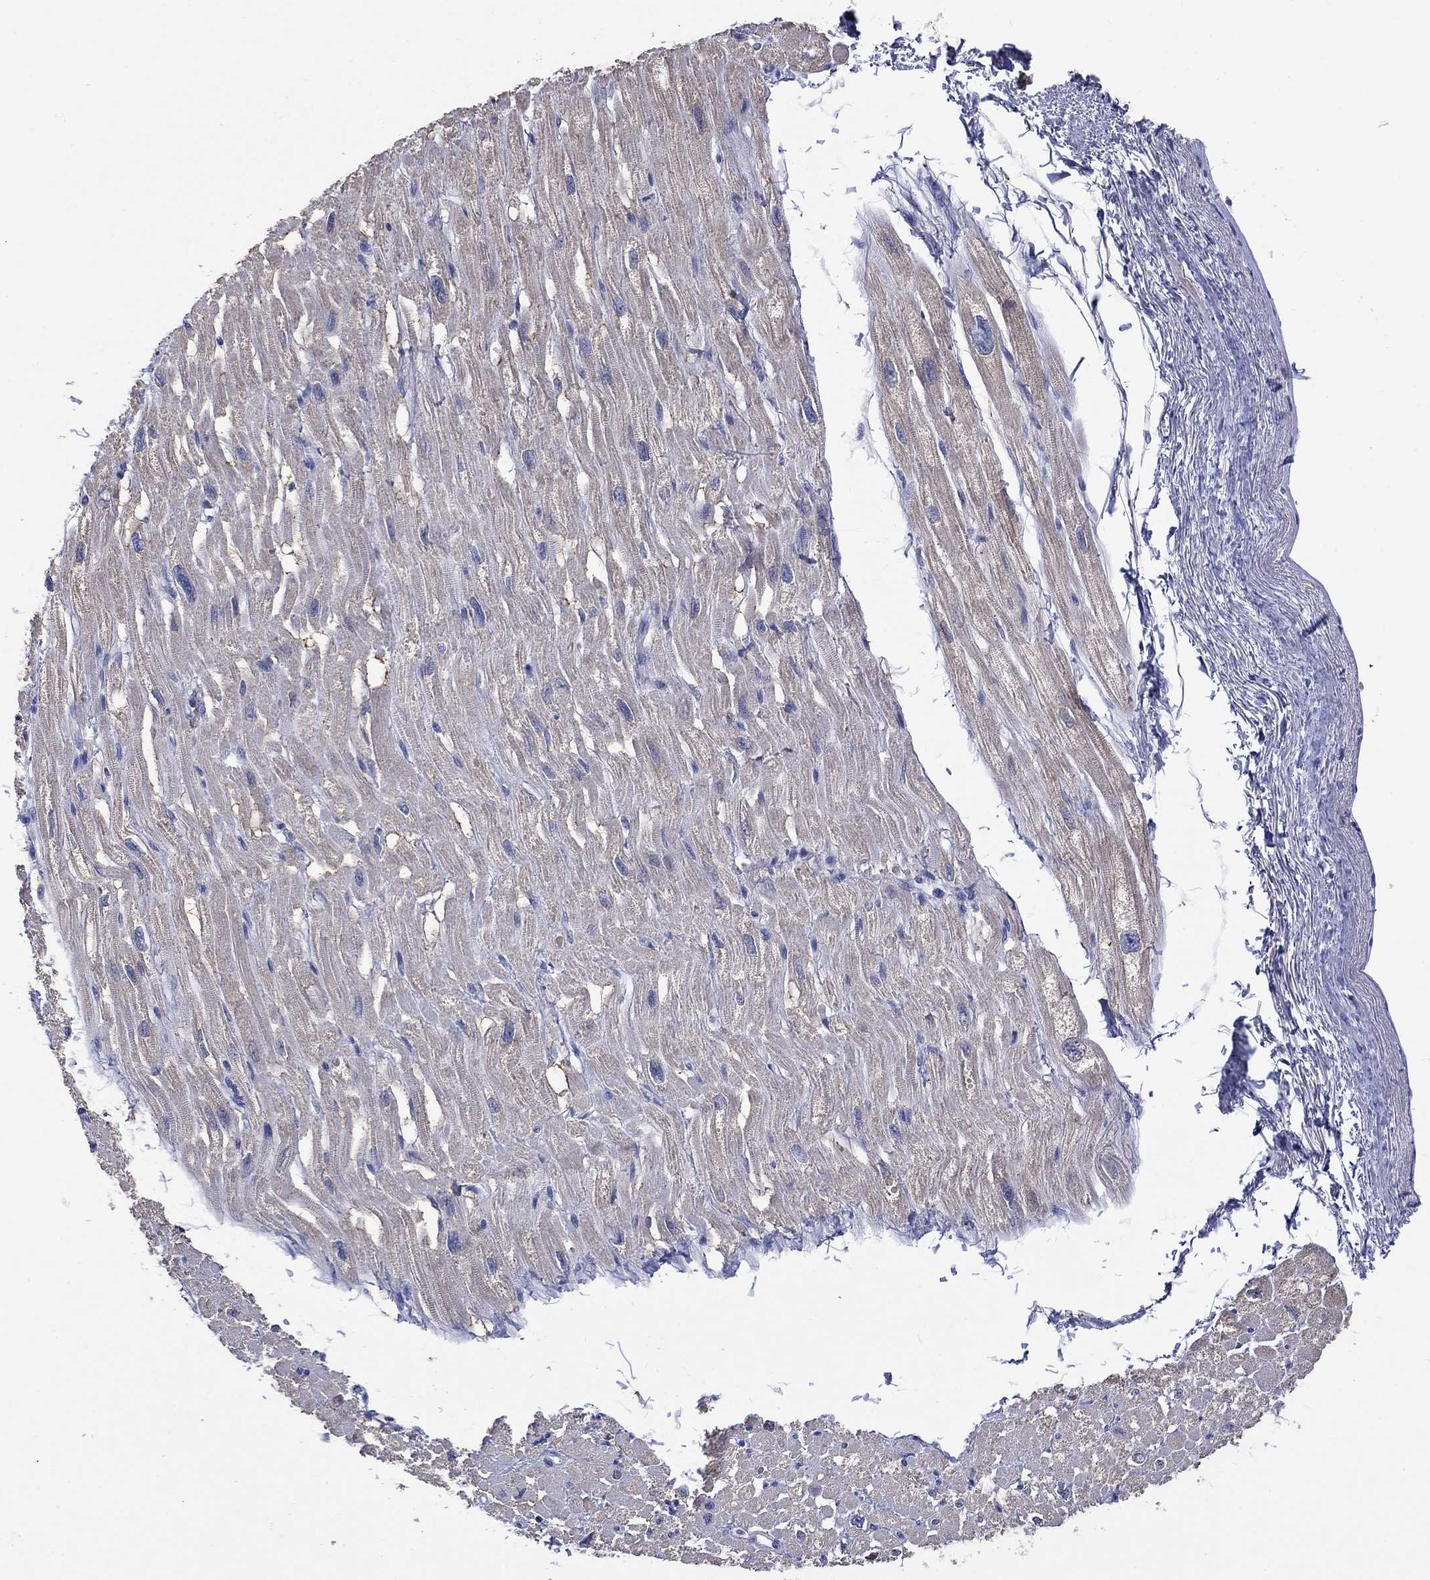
{"staining": {"intensity": "negative", "quantity": "none", "location": "none"}, "tissue": "heart muscle", "cell_type": "Cardiomyocytes", "image_type": "normal", "snomed": [{"axis": "morphology", "description": "Normal tissue, NOS"}, {"axis": "topography", "description": "Heart"}], "caption": "This histopathology image is of unremarkable heart muscle stained with immunohistochemistry (IHC) to label a protein in brown with the nuclei are counter-stained blue. There is no staining in cardiomyocytes.", "gene": "CLVS1", "patient": {"sex": "male", "age": 66}}